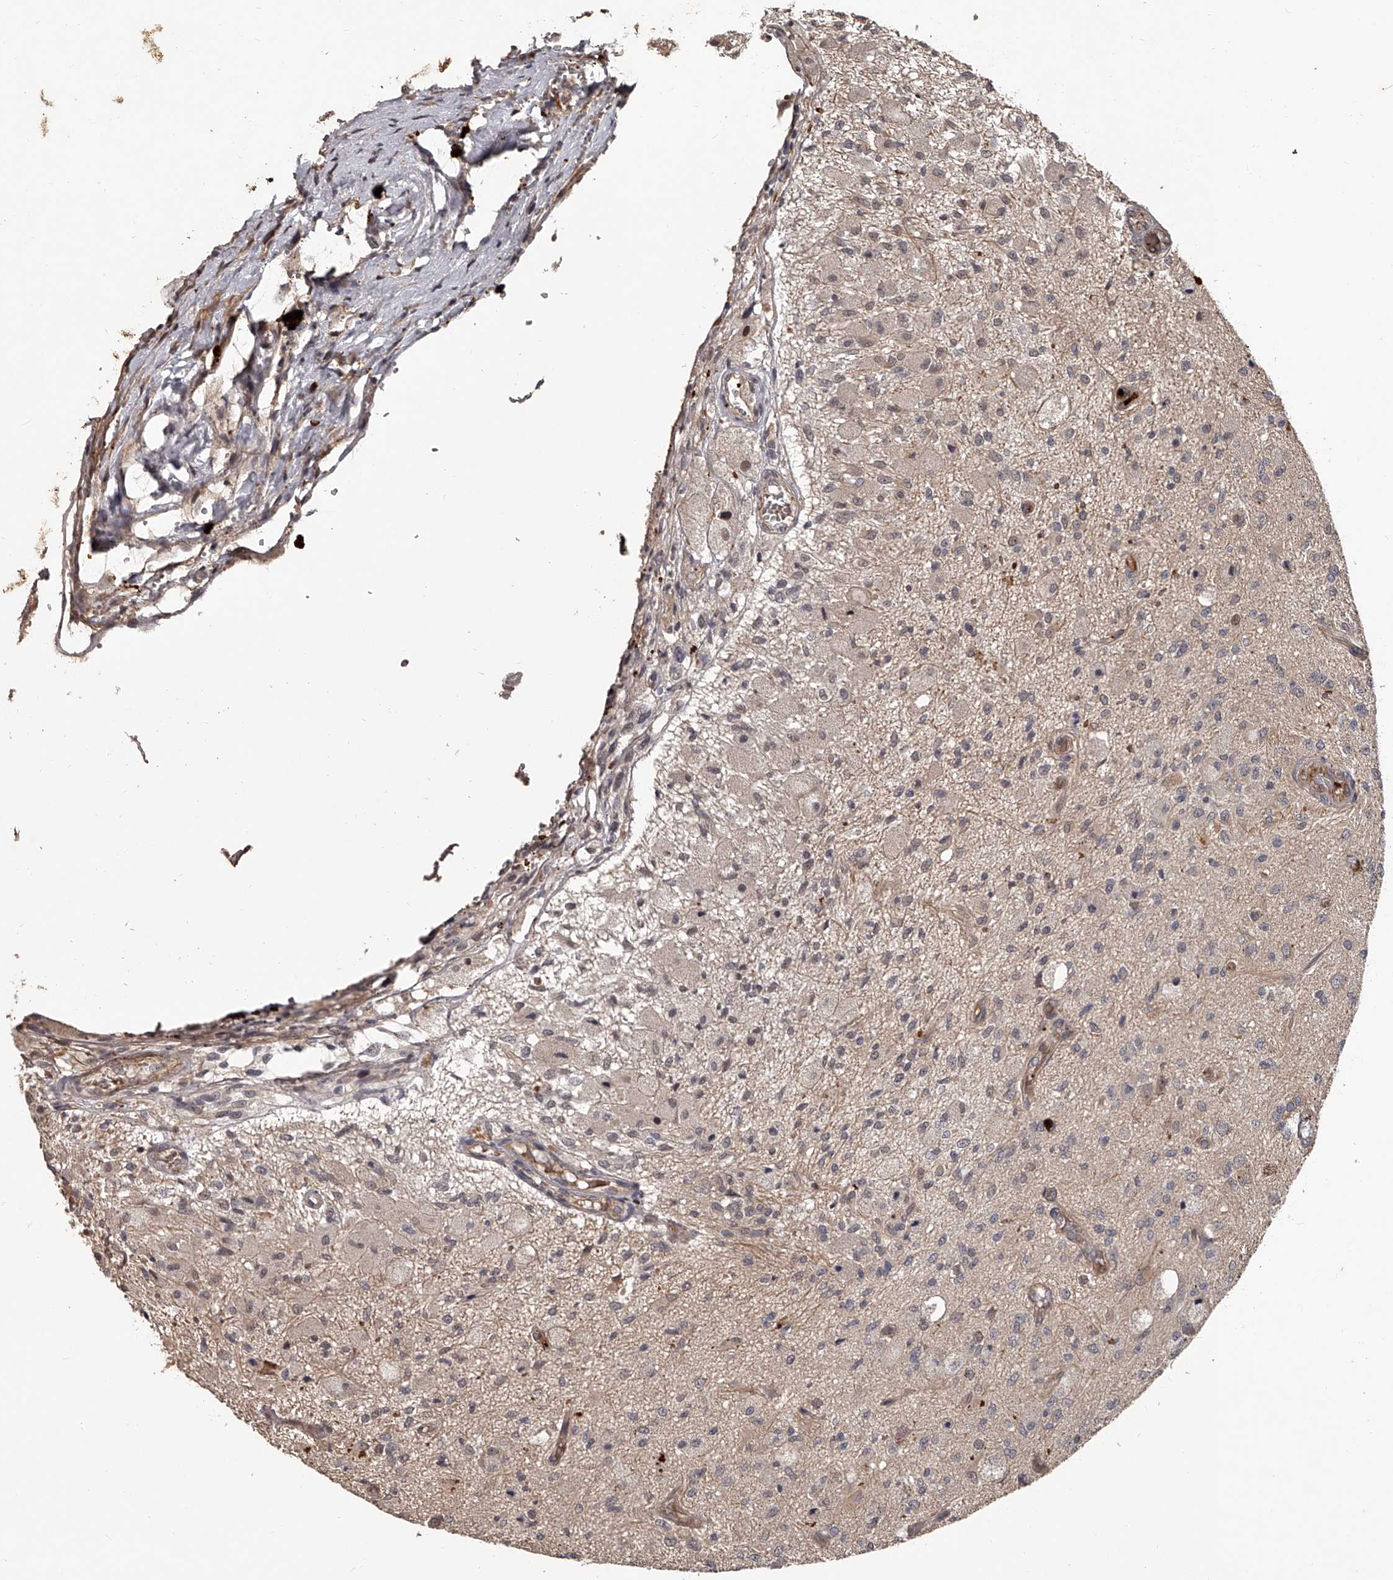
{"staining": {"intensity": "weak", "quantity": "25%-75%", "location": "cytoplasmic/membranous"}, "tissue": "glioma", "cell_type": "Tumor cells", "image_type": "cancer", "snomed": [{"axis": "morphology", "description": "Normal tissue, NOS"}, {"axis": "morphology", "description": "Glioma, malignant, High grade"}, {"axis": "topography", "description": "Cerebral cortex"}], "caption": "Malignant glioma (high-grade) stained for a protein exhibits weak cytoplasmic/membranous positivity in tumor cells.", "gene": "URGCP", "patient": {"sex": "male", "age": 77}}